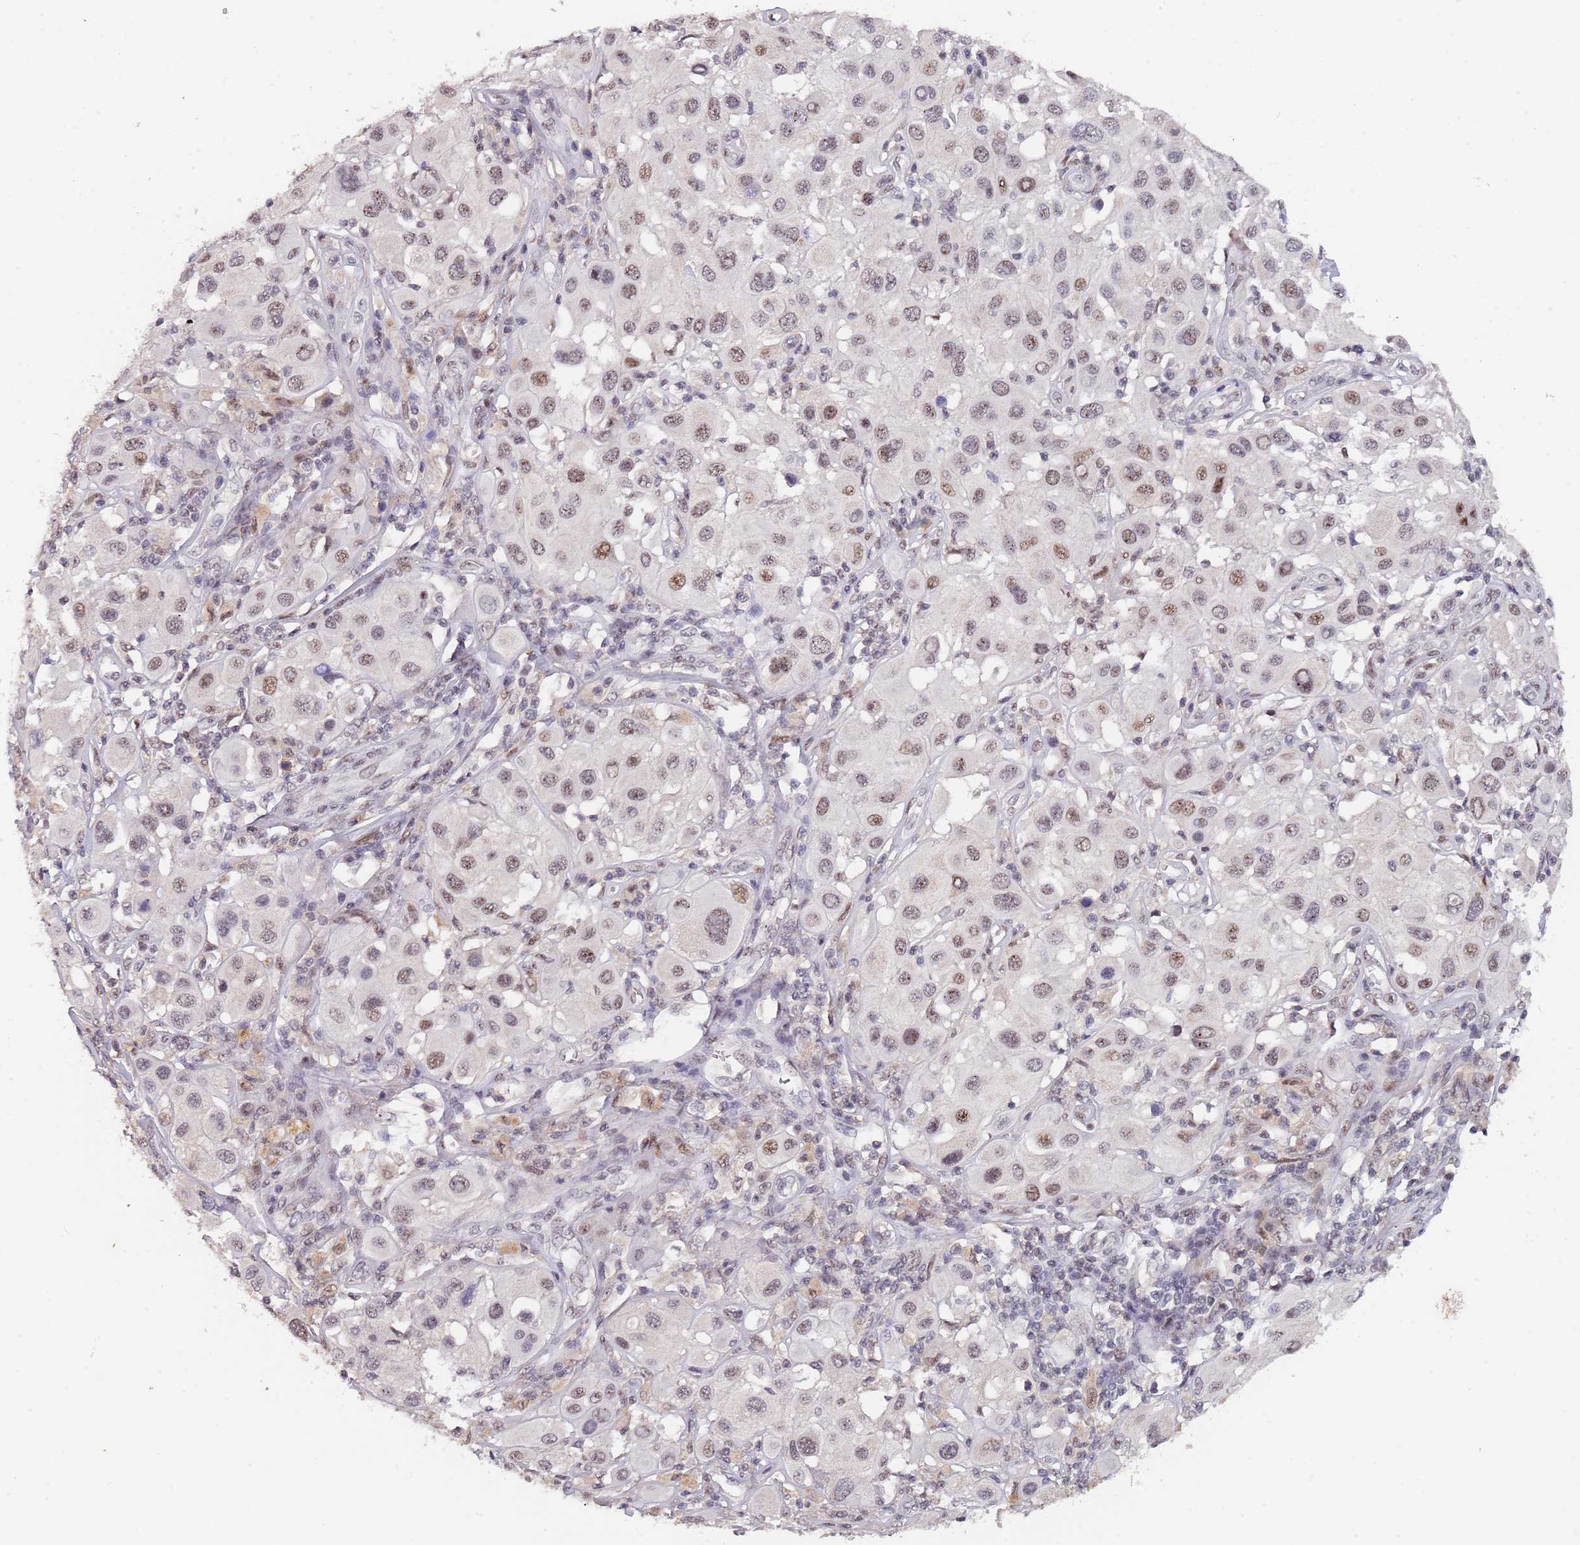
{"staining": {"intensity": "moderate", "quantity": "25%-75%", "location": "nuclear"}, "tissue": "melanoma", "cell_type": "Tumor cells", "image_type": "cancer", "snomed": [{"axis": "morphology", "description": "Malignant melanoma, Metastatic site"}, {"axis": "topography", "description": "Skin"}], "caption": "An image showing moderate nuclear positivity in about 25%-75% of tumor cells in malignant melanoma (metastatic site), as visualized by brown immunohistochemical staining.", "gene": "CIZ1", "patient": {"sex": "male", "age": 41}}